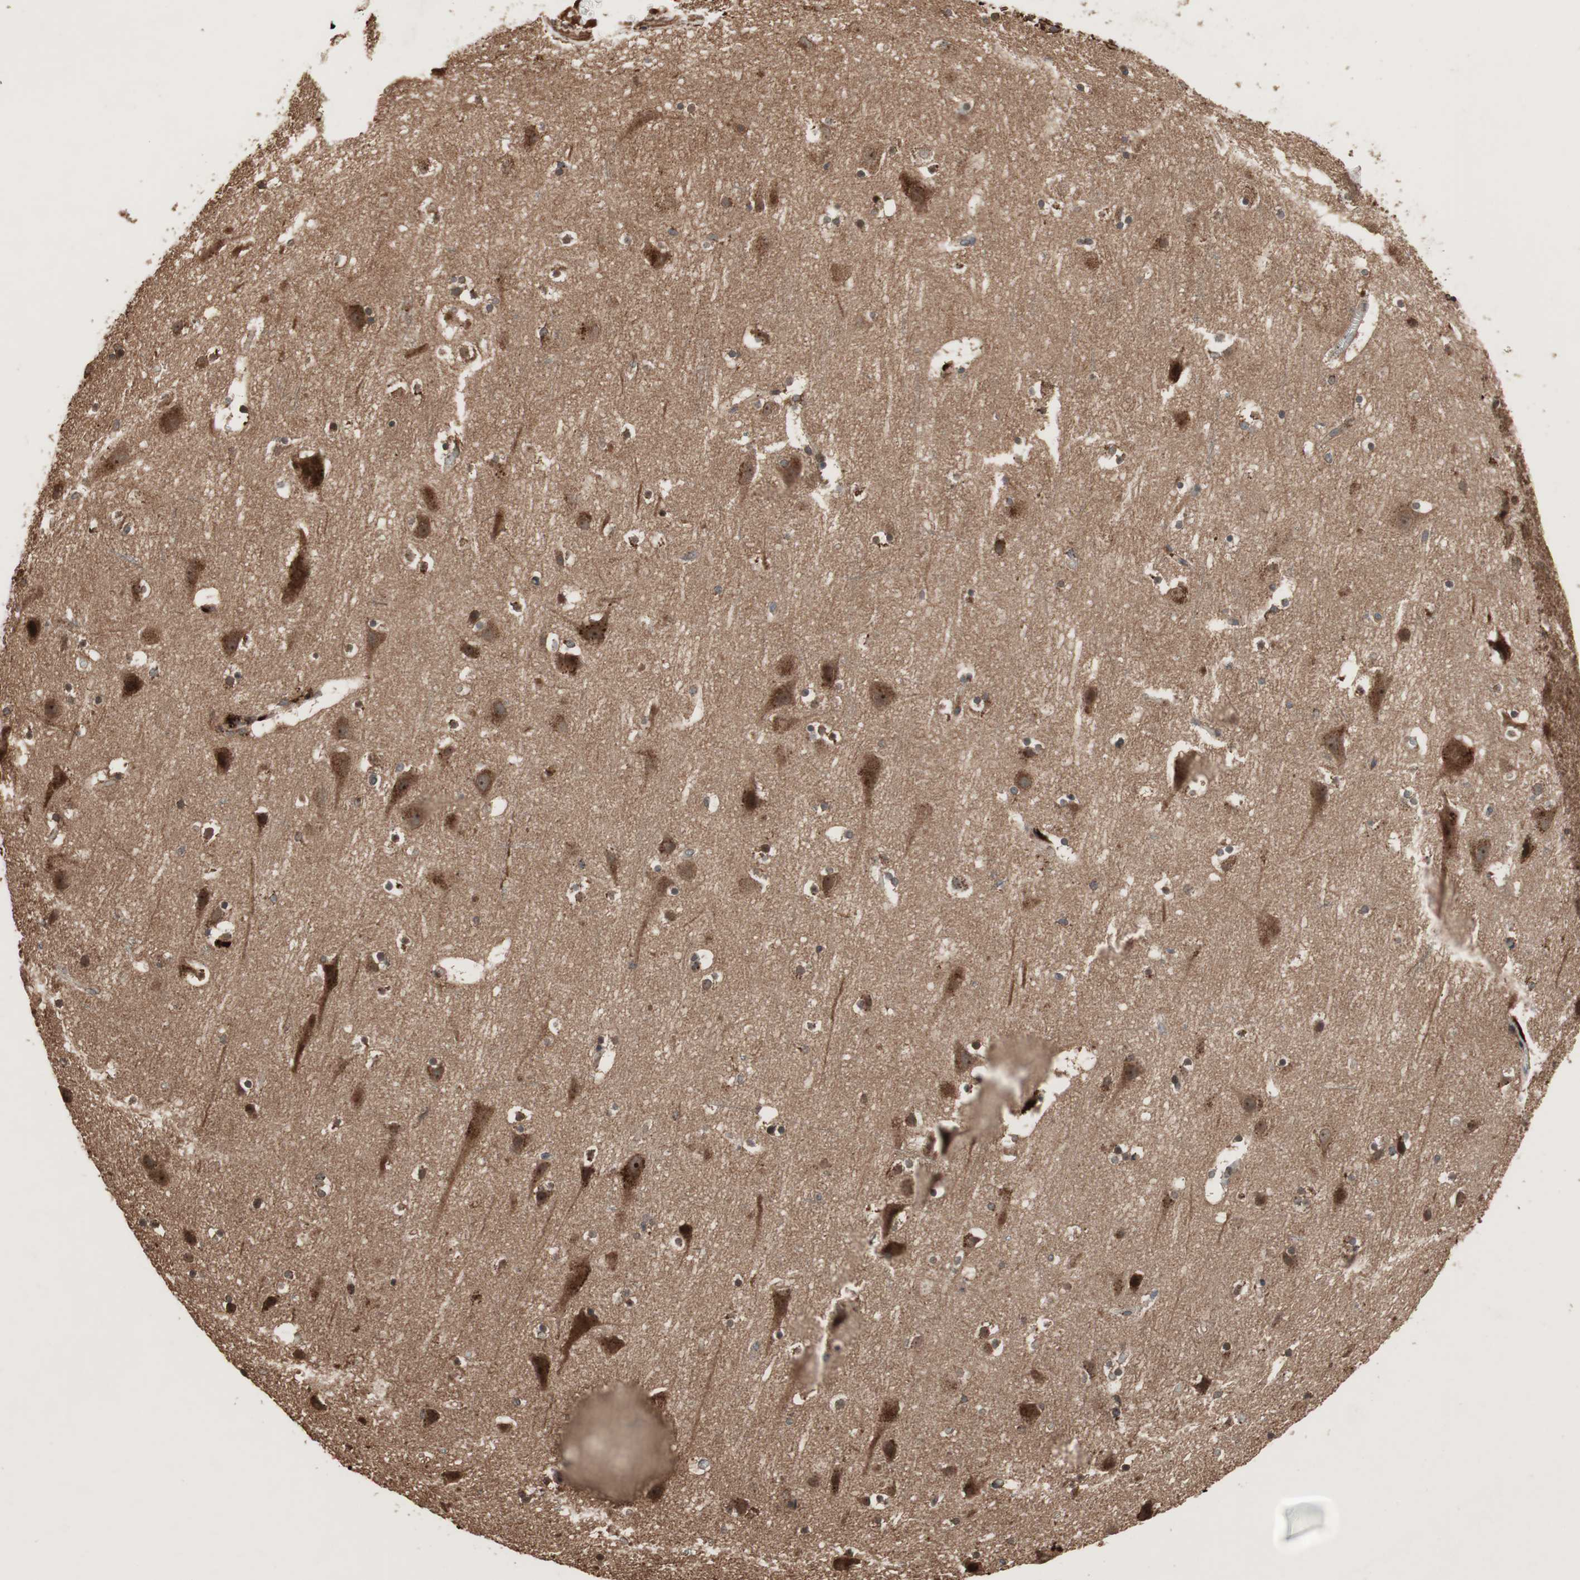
{"staining": {"intensity": "weak", "quantity": ">75%", "location": "cytoplasmic/membranous"}, "tissue": "cerebral cortex", "cell_type": "Endothelial cells", "image_type": "normal", "snomed": [{"axis": "morphology", "description": "Normal tissue, NOS"}, {"axis": "topography", "description": "Cerebral cortex"}], "caption": "Immunohistochemical staining of unremarkable cerebral cortex reveals low levels of weak cytoplasmic/membranous staining in about >75% of endothelial cells. (brown staining indicates protein expression, while blue staining denotes nuclei).", "gene": "RAB1A", "patient": {"sex": "male", "age": 45}}